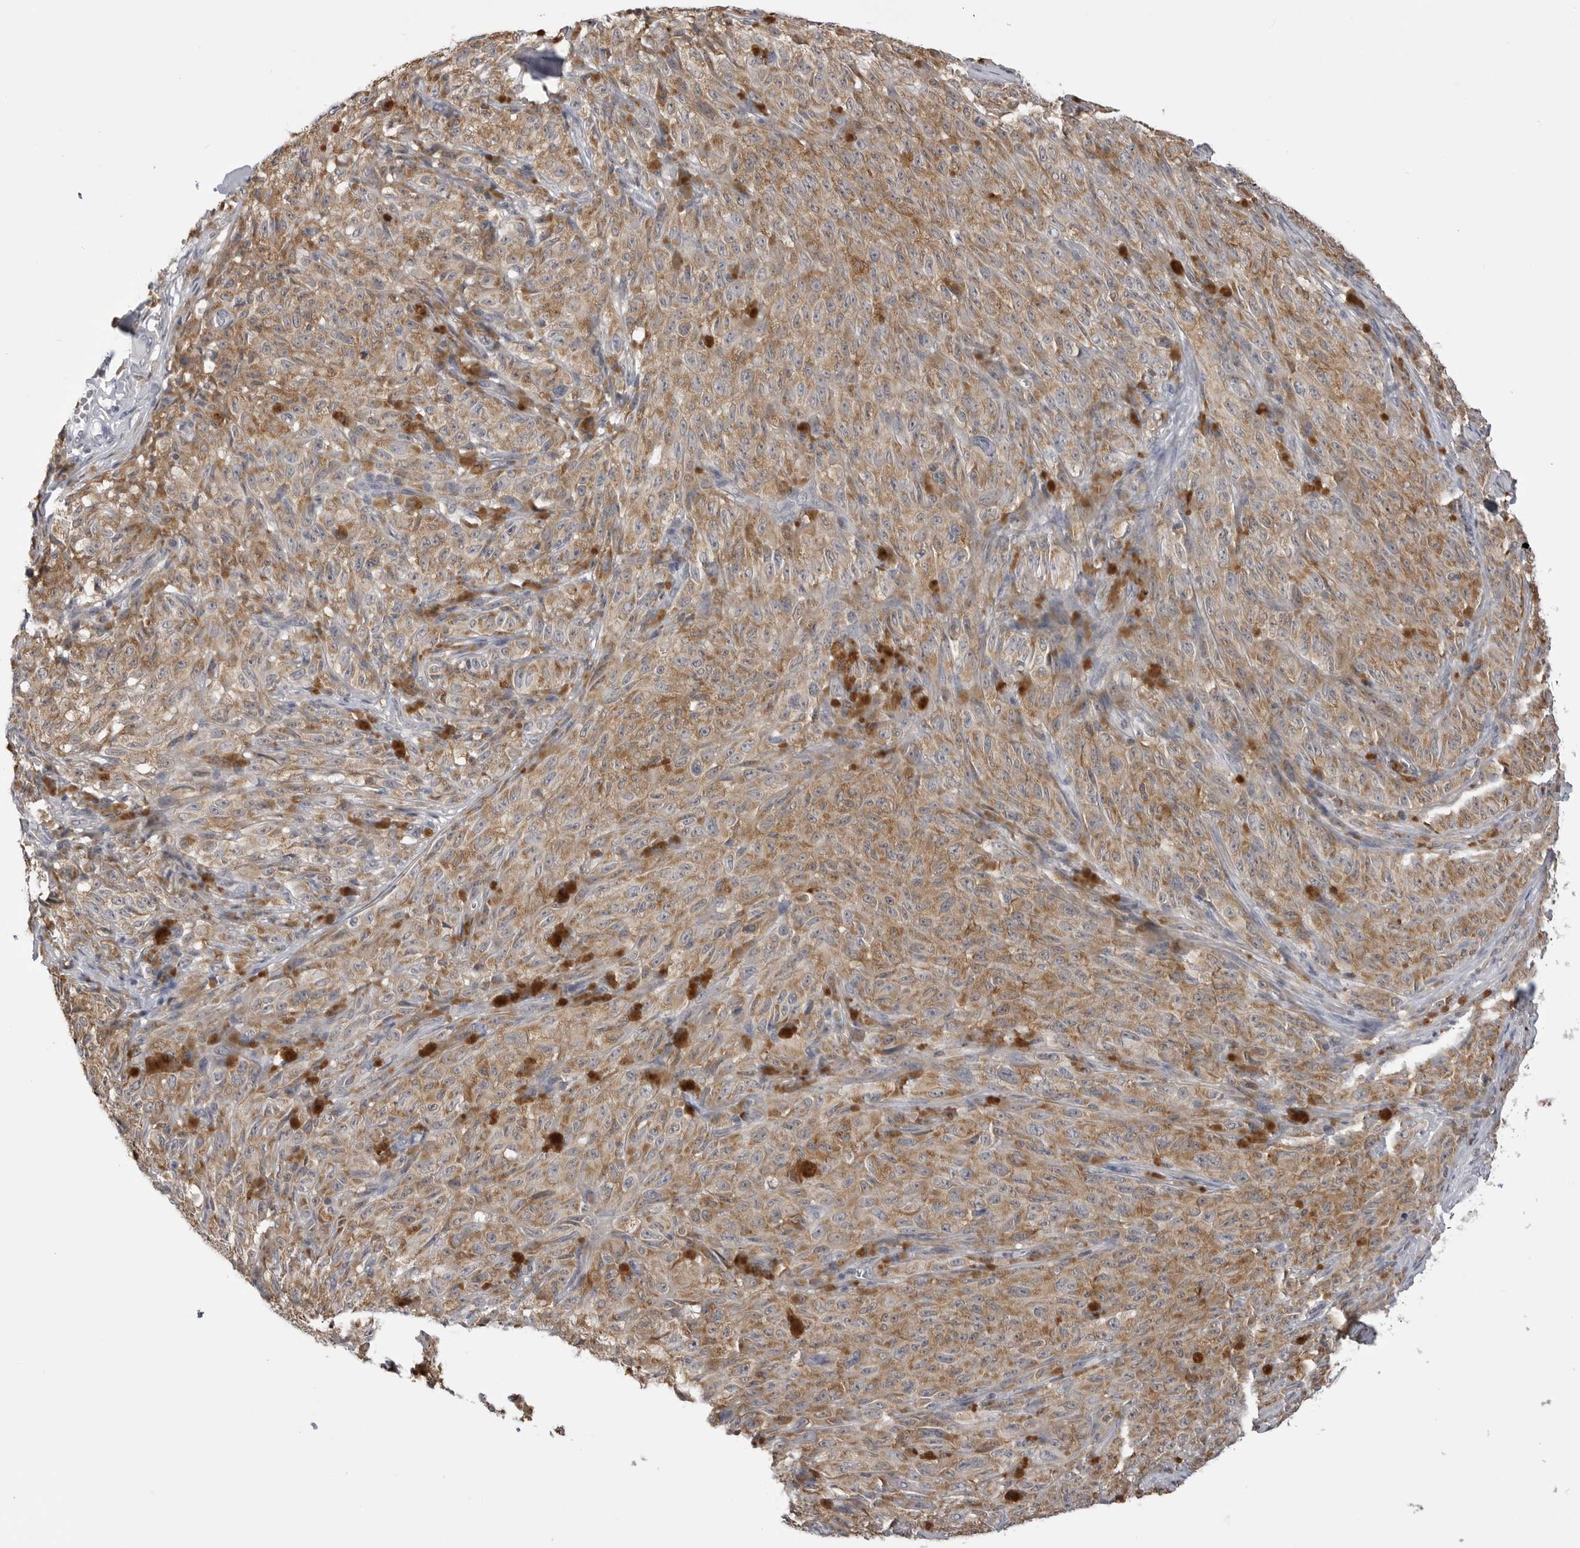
{"staining": {"intensity": "moderate", "quantity": ">75%", "location": "cytoplasmic/membranous"}, "tissue": "melanoma", "cell_type": "Tumor cells", "image_type": "cancer", "snomed": [{"axis": "morphology", "description": "Malignant melanoma, NOS"}, {"axis": "topography", "description": "Skin"}], "caption": "This micrograph displays immunohistochemistry staining of melanoma, with medium moderate cytoplasmic/membranous expression in about >75% of tumor cells.", "gene": "FH", "patient": {"sex": "female", "age": 82}}